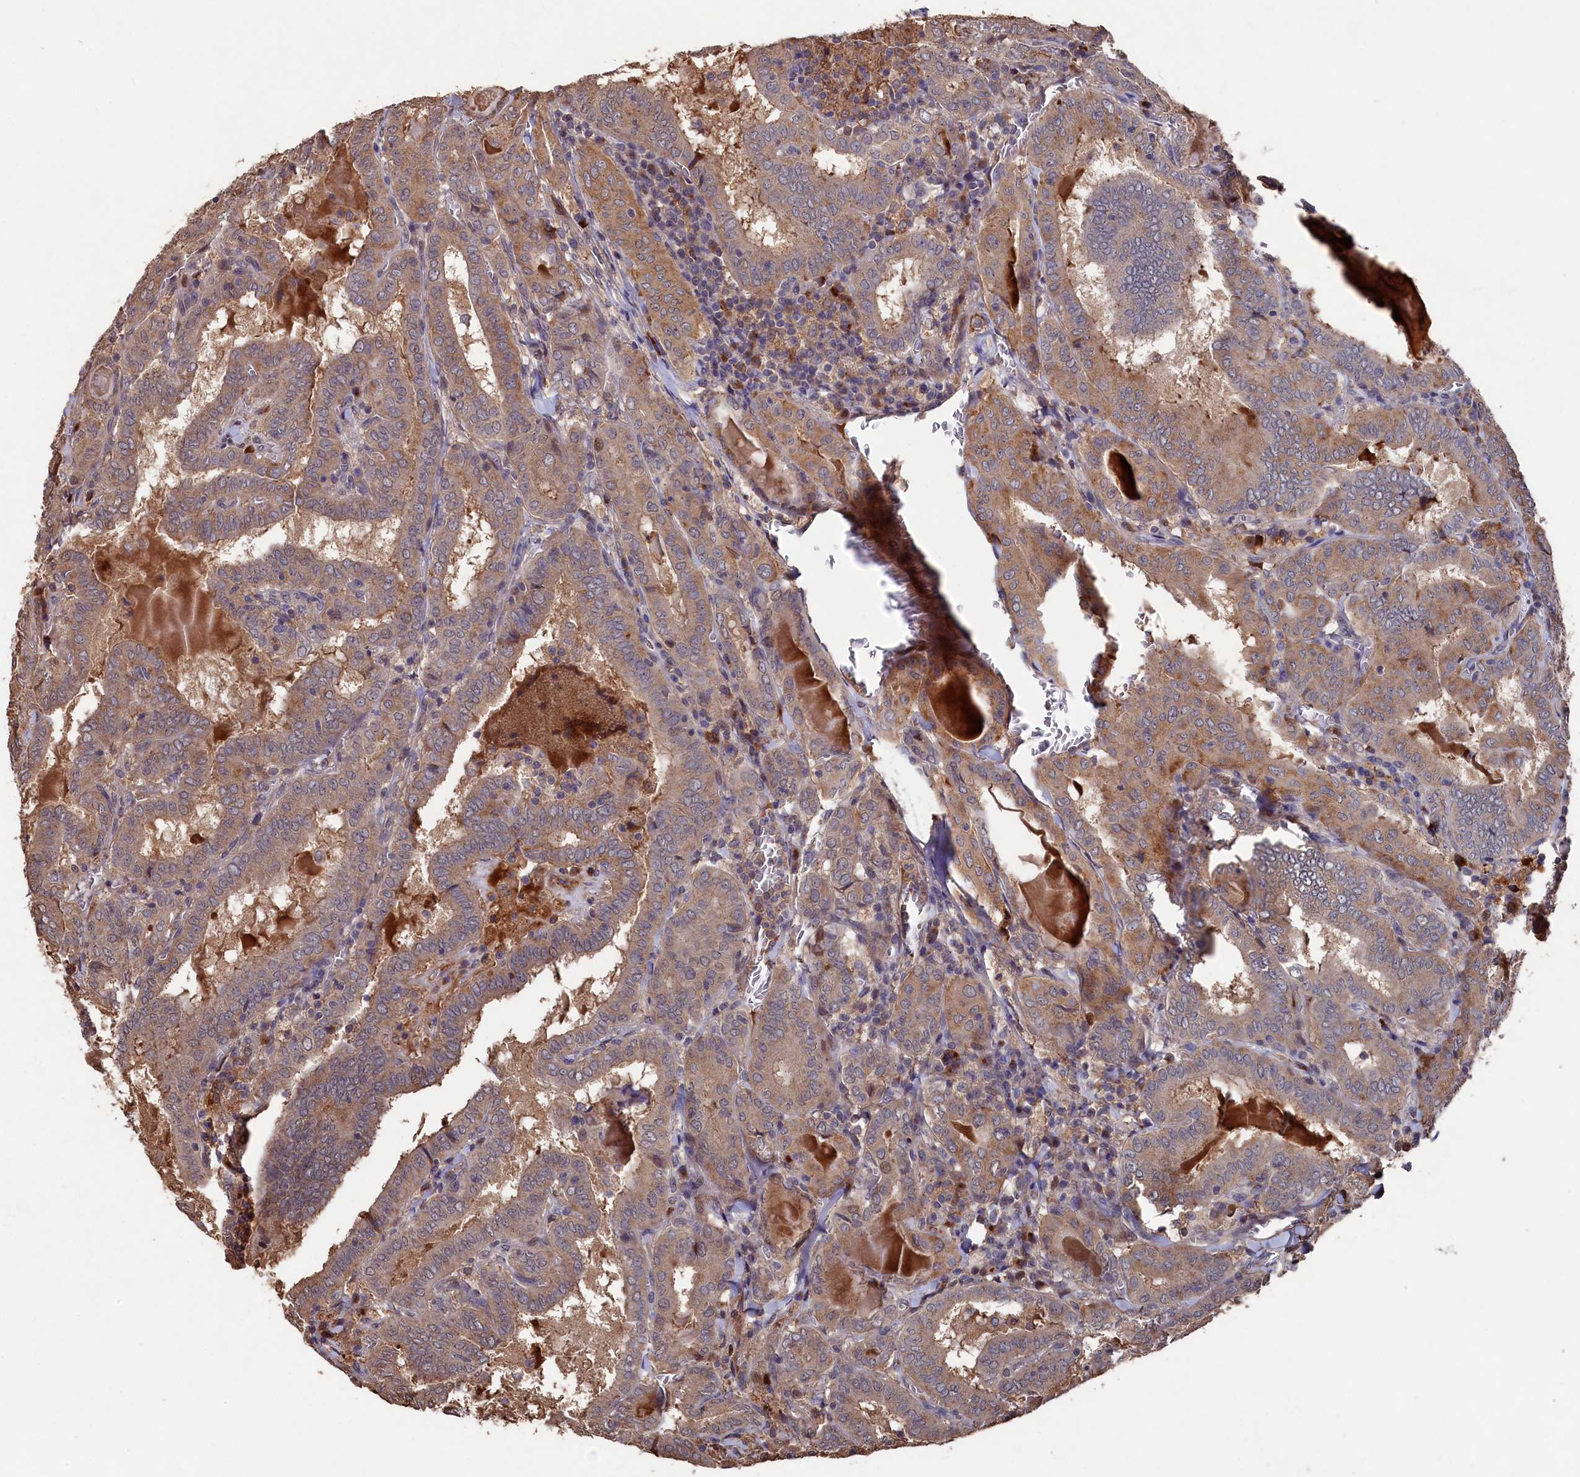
{"staining": {"intensity": "moderate", "quantity": ">75%", "location": "cytoplasmic/membranous"}, "tissue": "thyroid cancer", "cell_type": "Tumor cells", "image_type": "cancer", "snomed": [{"axis": "morphology", "description": "Papillary adenocarcinoma, NOS"}, {"axis": "topography", "description": "Thyroid gland"}], "caption": "Thyroid papillary adenocarcinoma stained with DAB immunohistochemistry demonstrates medium levels of moderate cytoplasmic/membranous staining in about >75% of tumor cells.", "gene": "NAA60", "patient": {"sex": "female", "age": 72}}